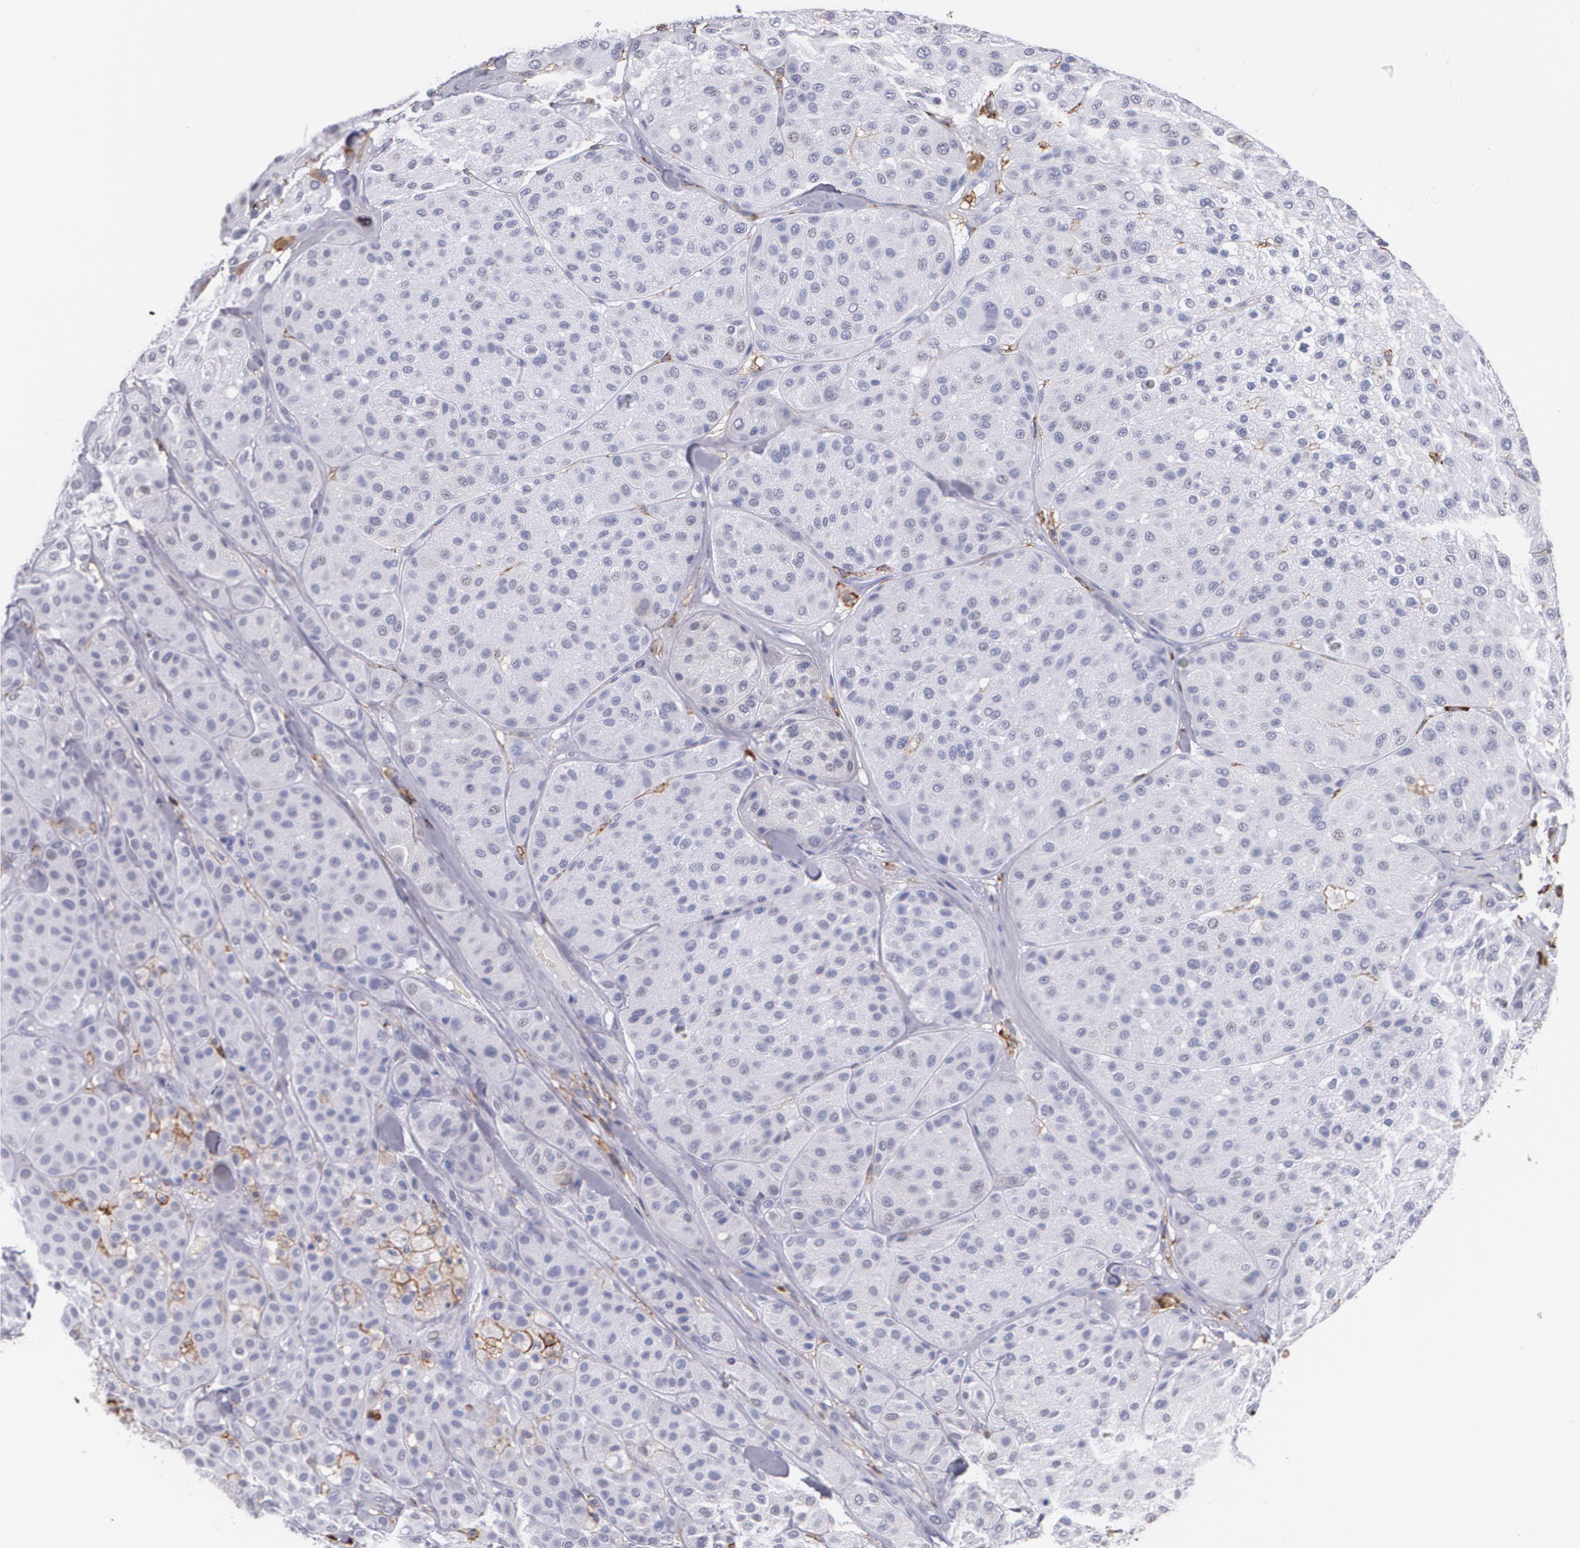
{"staining": {"intensity": "negative", "quantity": "none", "location": "none"}, "tissue": "melanoma", "cell_type": "Tumor cells", "image_type": "cancer", "snomed": [{"axis": "morphology", "description": "Normal tissue, NOS"}, {"axis": "morphology", "description": "Malignant melanoma, Metastatic site"}, {"axis": "topography", "description": "Skin"}], "caption": "High power microscopy histopathology image of an immunohistochemistry (IHC) image of malignant melanoma (metastatic site), revealing no significant positivity in tumor cells.", "gene": "PTPRC", "patient": {"sex": "male", "age": 41}}